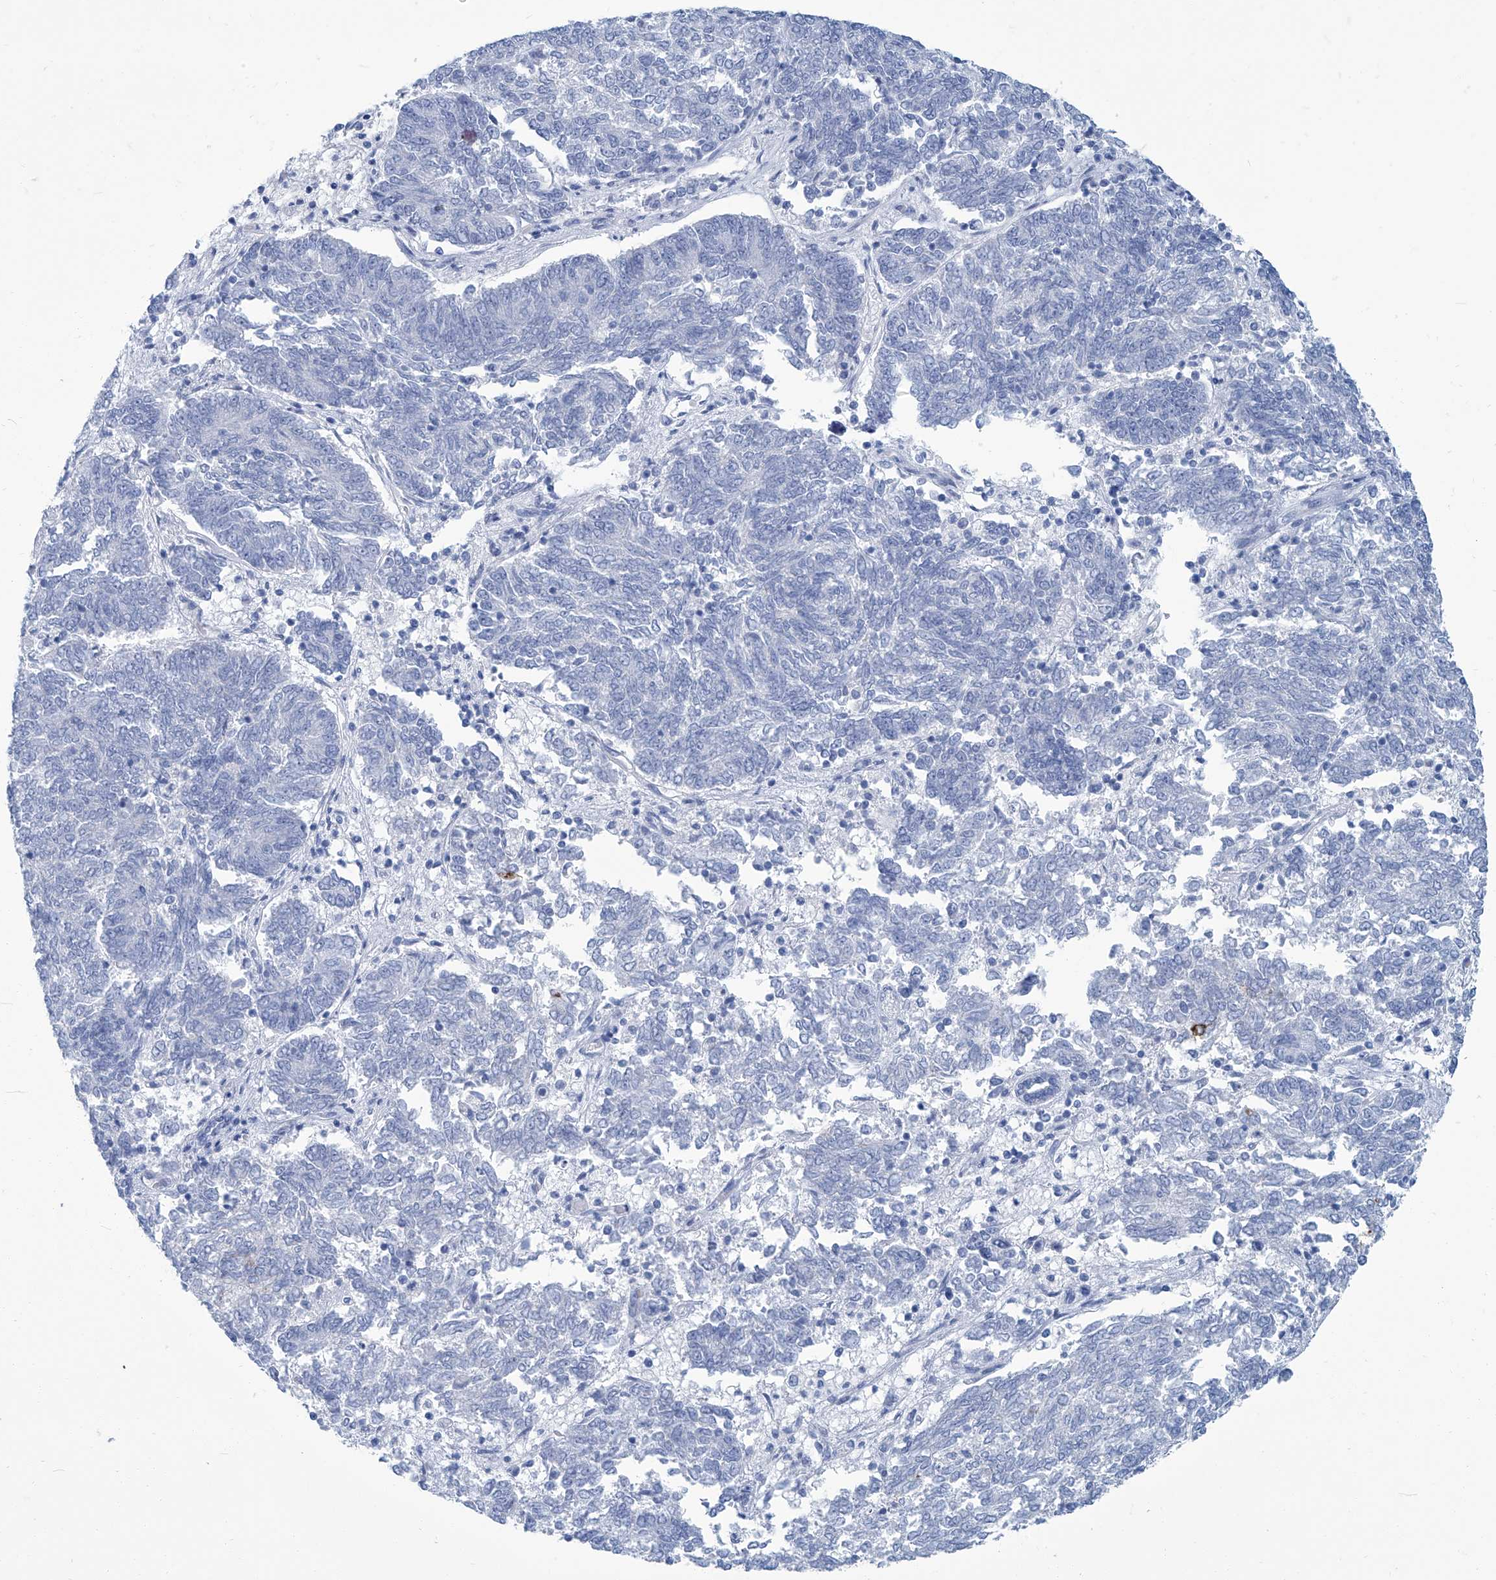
{"staining": {"intensity": "negative", "quantity": "none", "location": "none"}, "tissue": "endometrial cancer", "cell_type": "Tumor cells", "image_type": "cancer", "snomed": [{"axis": "morphology", "description": "Adenocarcinoma, NOS"}, {"axis": "topography", "description": "Endometrium"}], "caption": "Tumor cells show no significant protein expression in adenocarcinoma (endometrial).", "gene": "PFKL", "patient": {"sex": "female", "age": 80}}